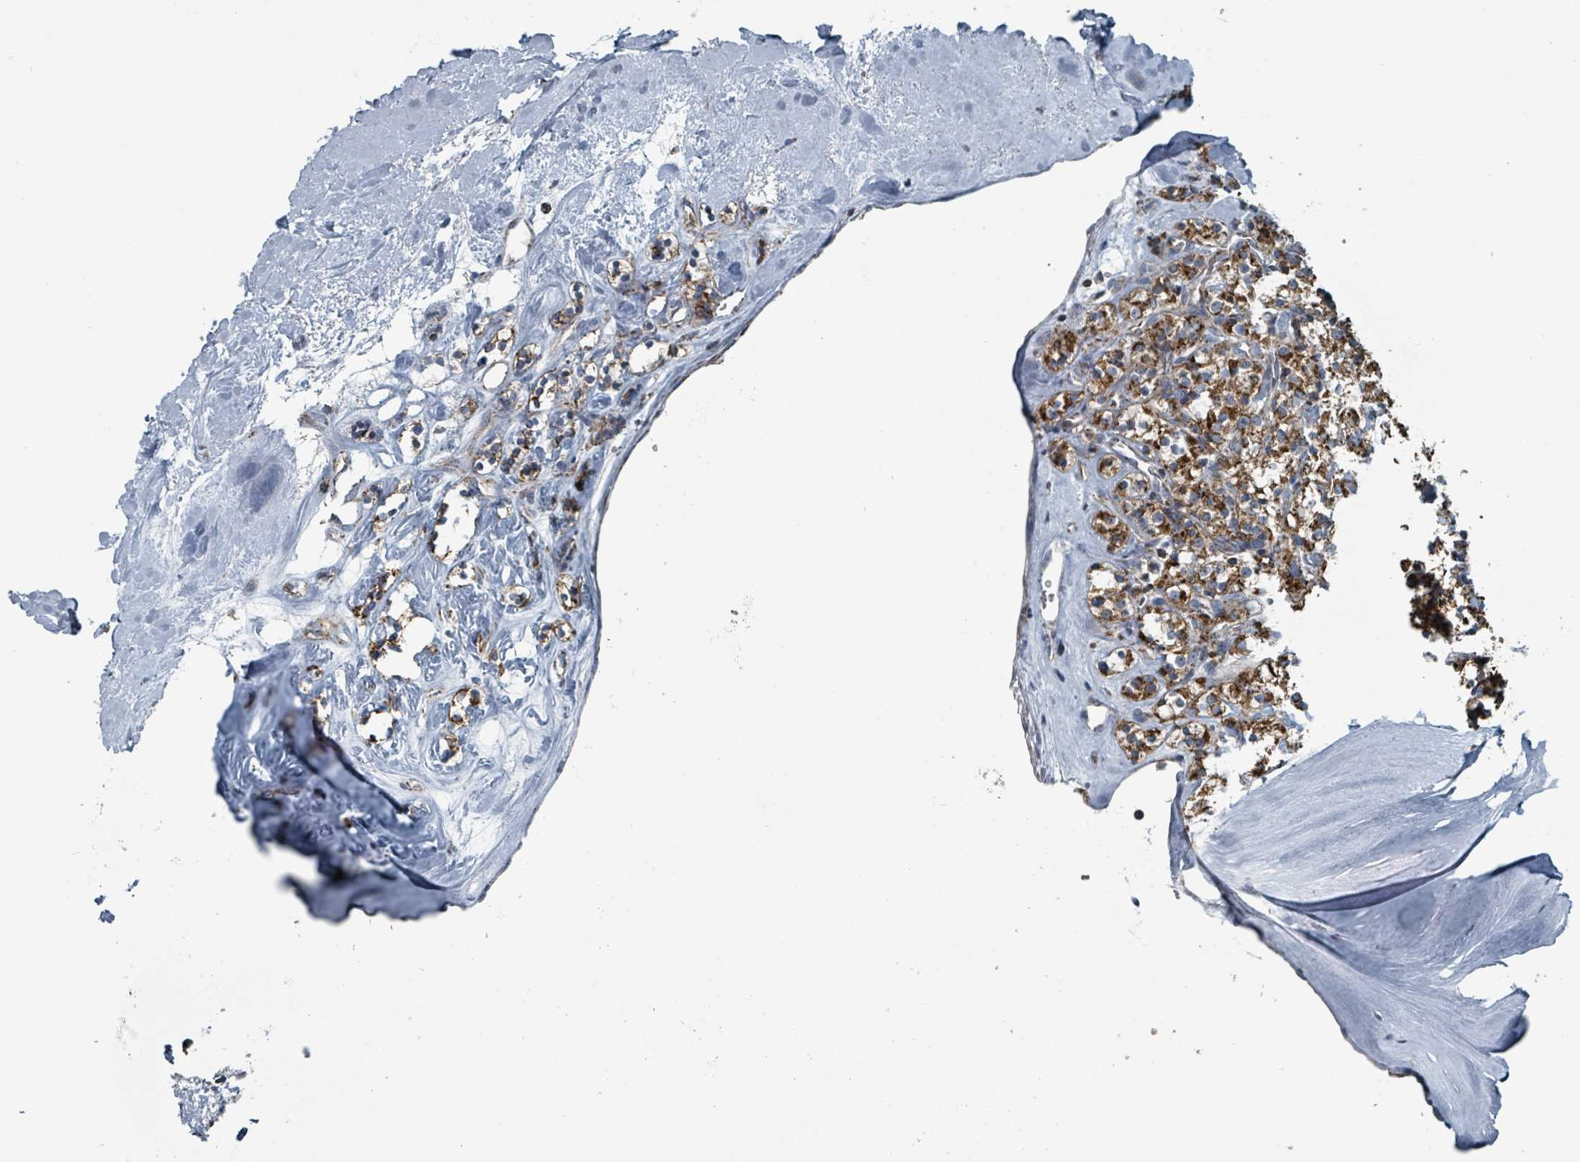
{"staining": {"intensity": "moderate", "quantity": ">75%", "location": "cytoplasmic/membranous"}, "tissue": "renal cancer", "cell_type": "Tumor cells", "image_type": "cancer", "snomed": [{"axis": "morphology", "description": "Adenocarcinoma, NOS"}, {"axis": "topography", "description": "Kidney"}], "caption": "A high-resolution micrograph shows IHC staining of renal adenocarcinoma, which shows moderate cytoplasmic/membranous expression in approximately >75% of tumor cells.", "gene": "ABHD18", "patient": {"sex": "male", "age": 77}}